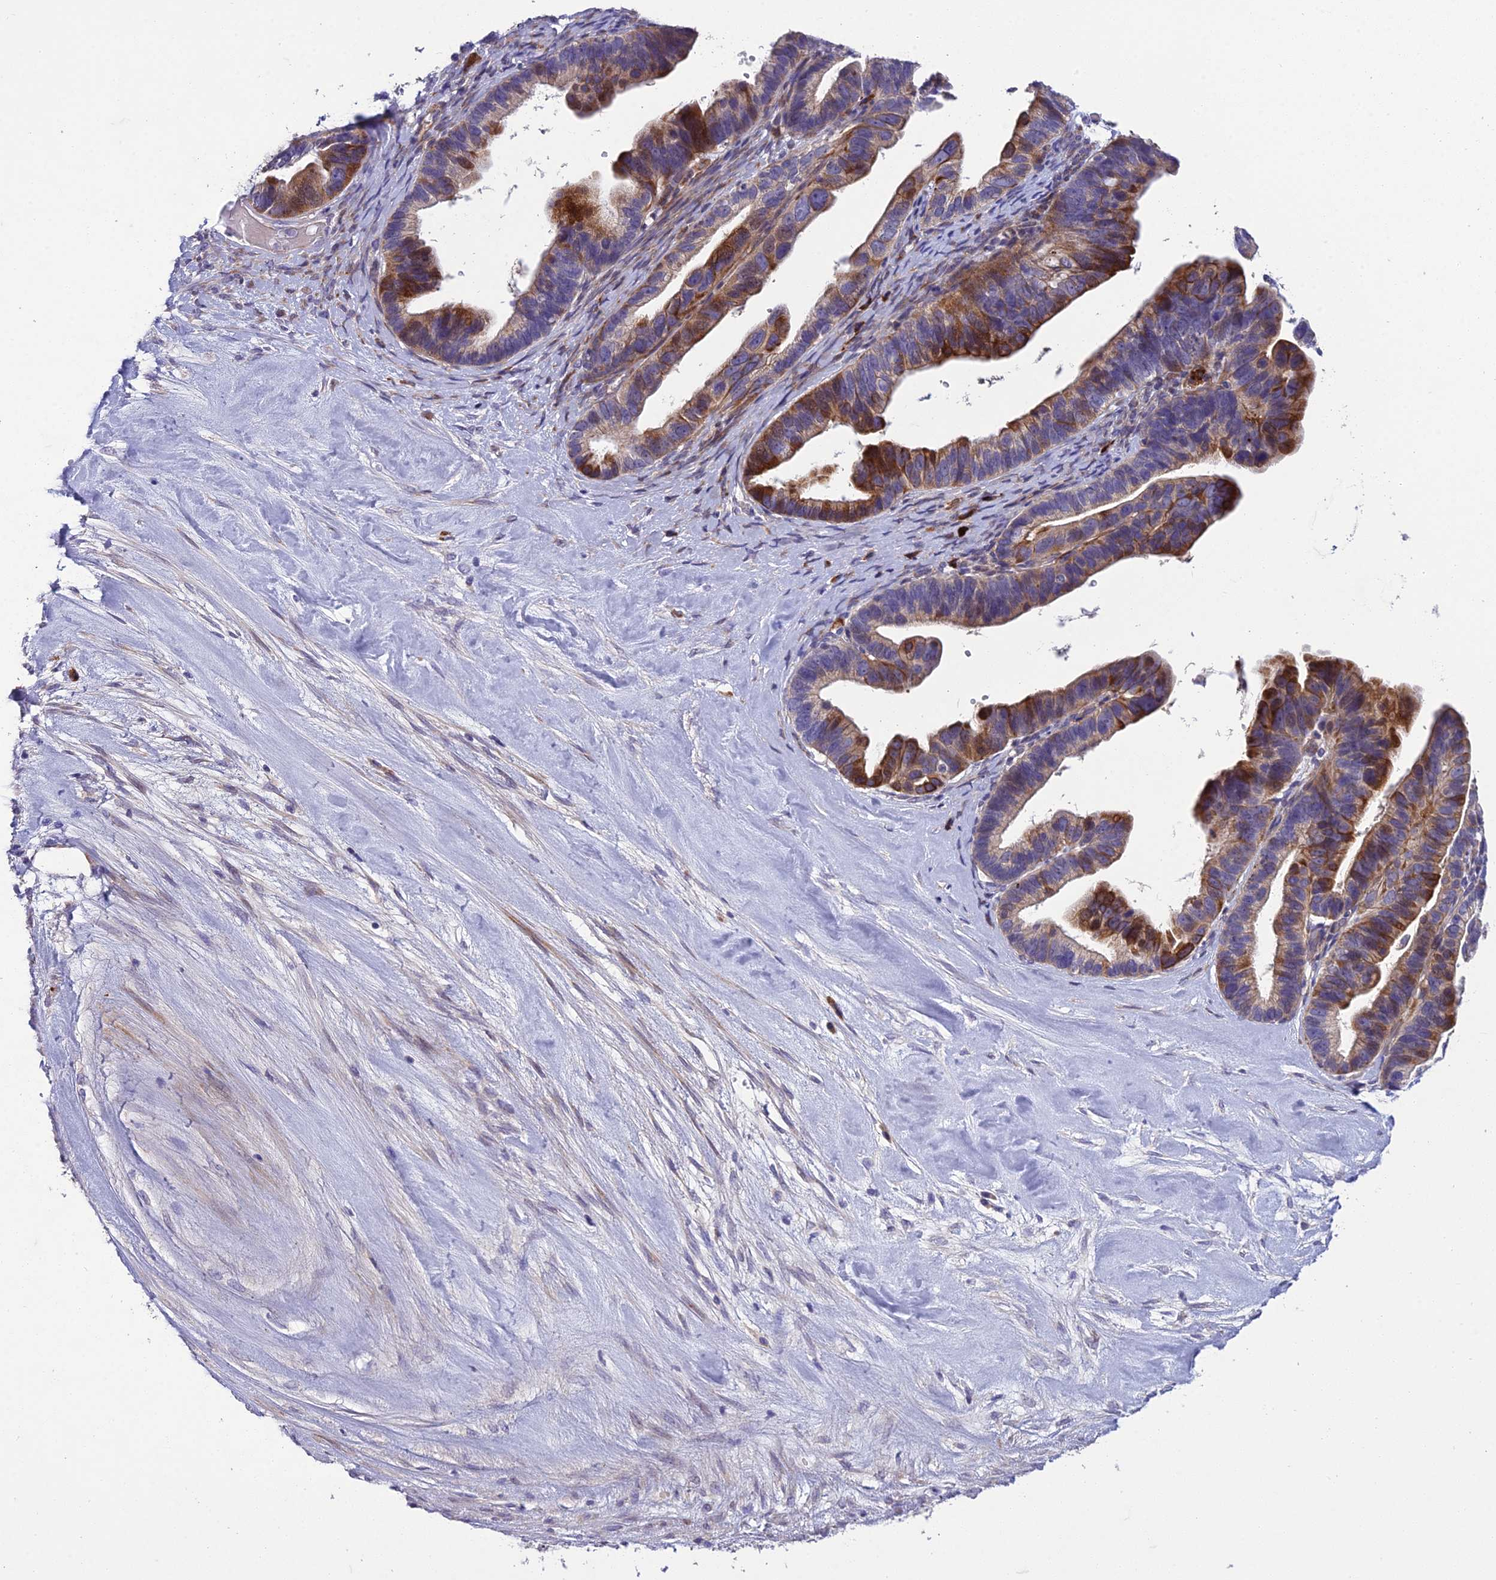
{"staining": {"intensity": "strong", "quantity": ">75%", "location": "cytoplasmic/membranous"}, "tissue": "ovarian cancer", "cell_type": "Tumor cells", "image_type": "cancer", "snomed": [{"axis": "morphology", "description": "Cystadenocarcinoma, serous, NOS"}, {"axis": "topography", "description": "Ovary"}], "caption": "IHC of human serous cystadenocarcinoma (ovarian) reveals high levels of strong cytoplasmic/membranous positivity in about >75% of tumor cells.", "gene": "ADIPOR2", "patient": {"sex": "female", "age": 56}}